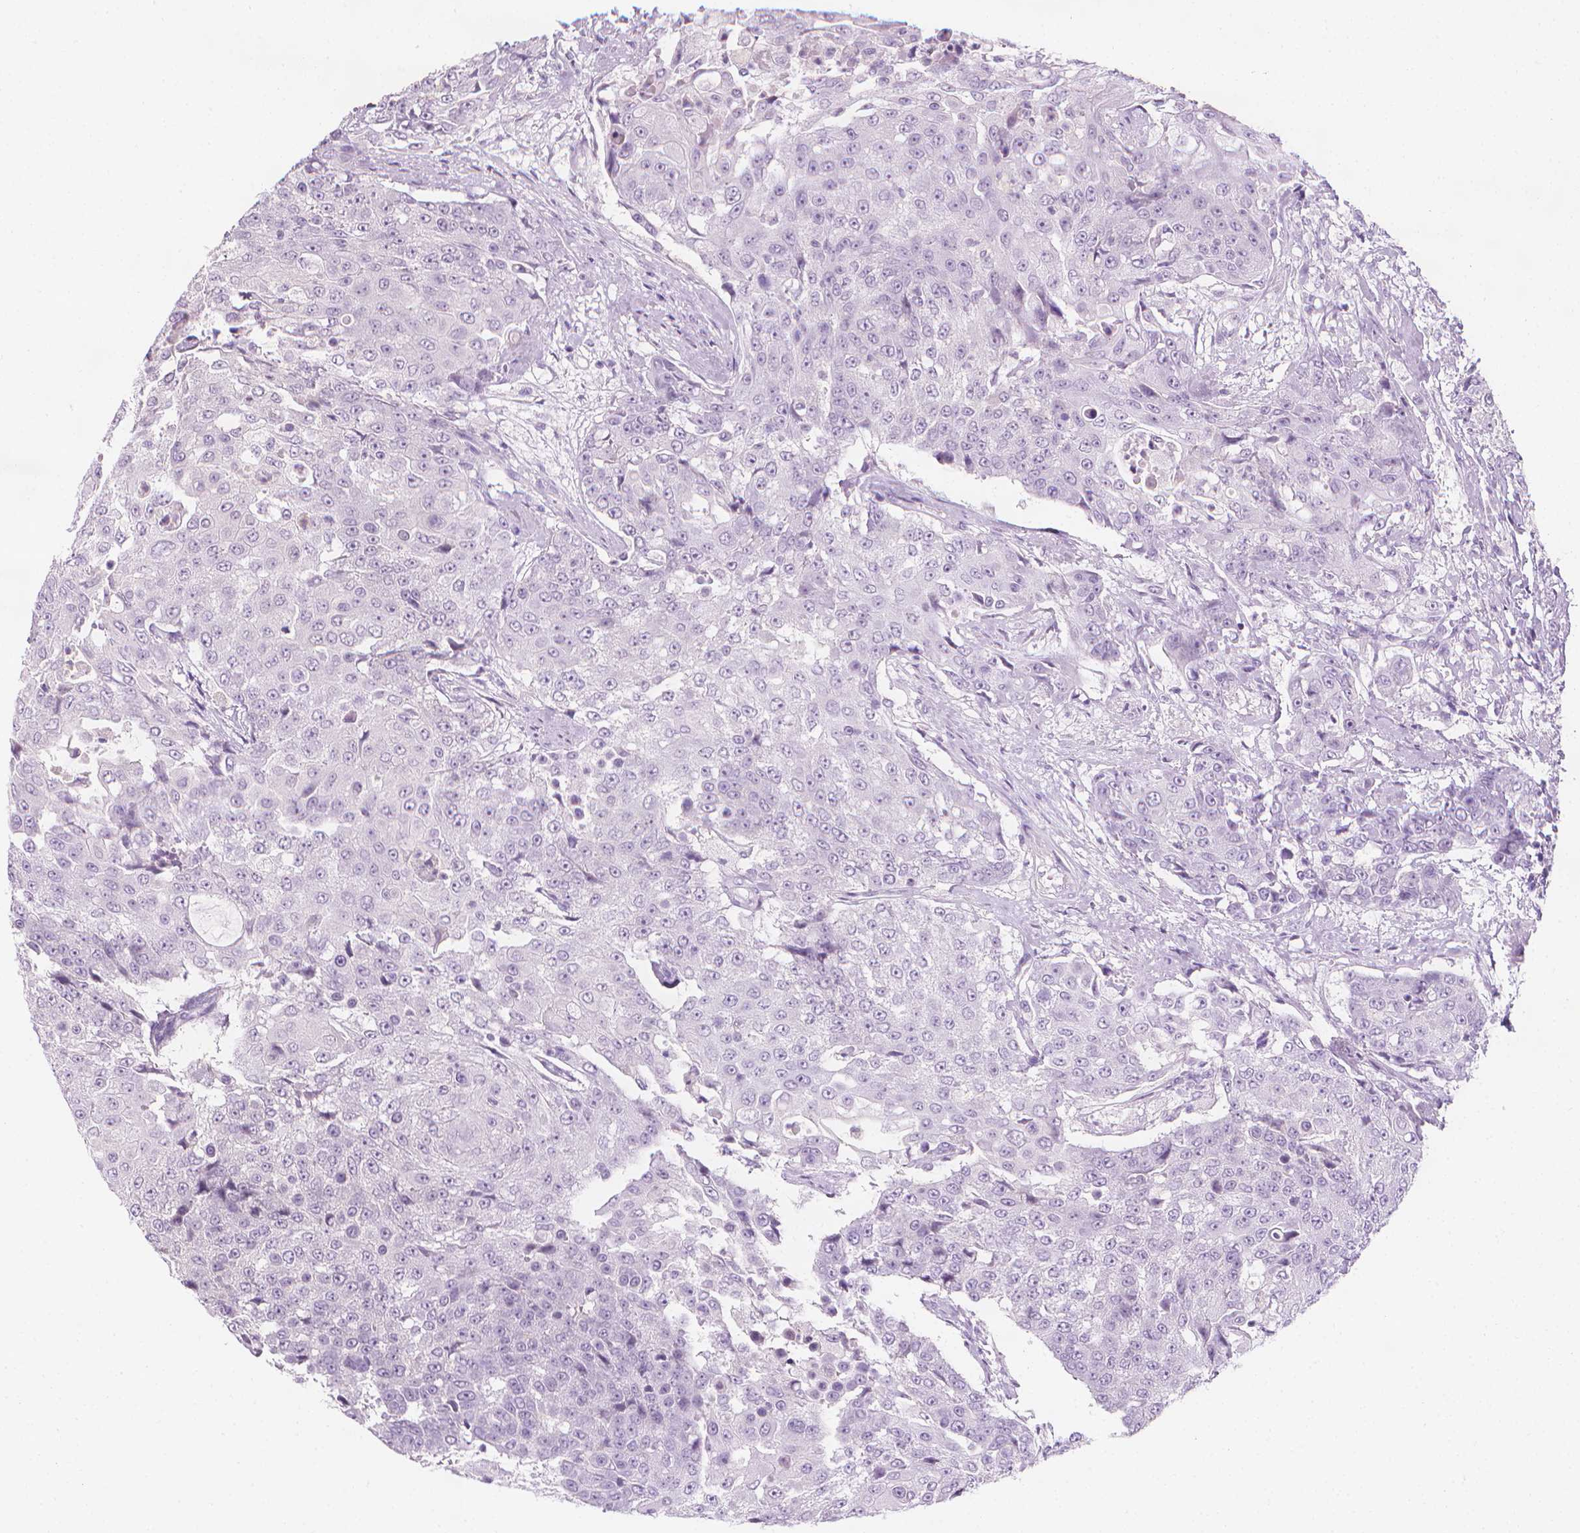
{"staining": {"intensity": "negative", "quantity": "none", "location": "none"}, "tissue": "urothelial cancer", "cell_type": "Tumor cells", "image_type": "cancer", "snomed": [{"axis": "morphology", "description": "Urothelial carcinoma, High grade"}, {"axis": "topography", "description": "Urinary bladder"}], "caption": "High-grade urothelial carcinoma was stained to show a protein in brown. There is no significant staining in tumor cells.", "gene": "DCAF8L1", "patient": {"sex": "female", "age": 63}}